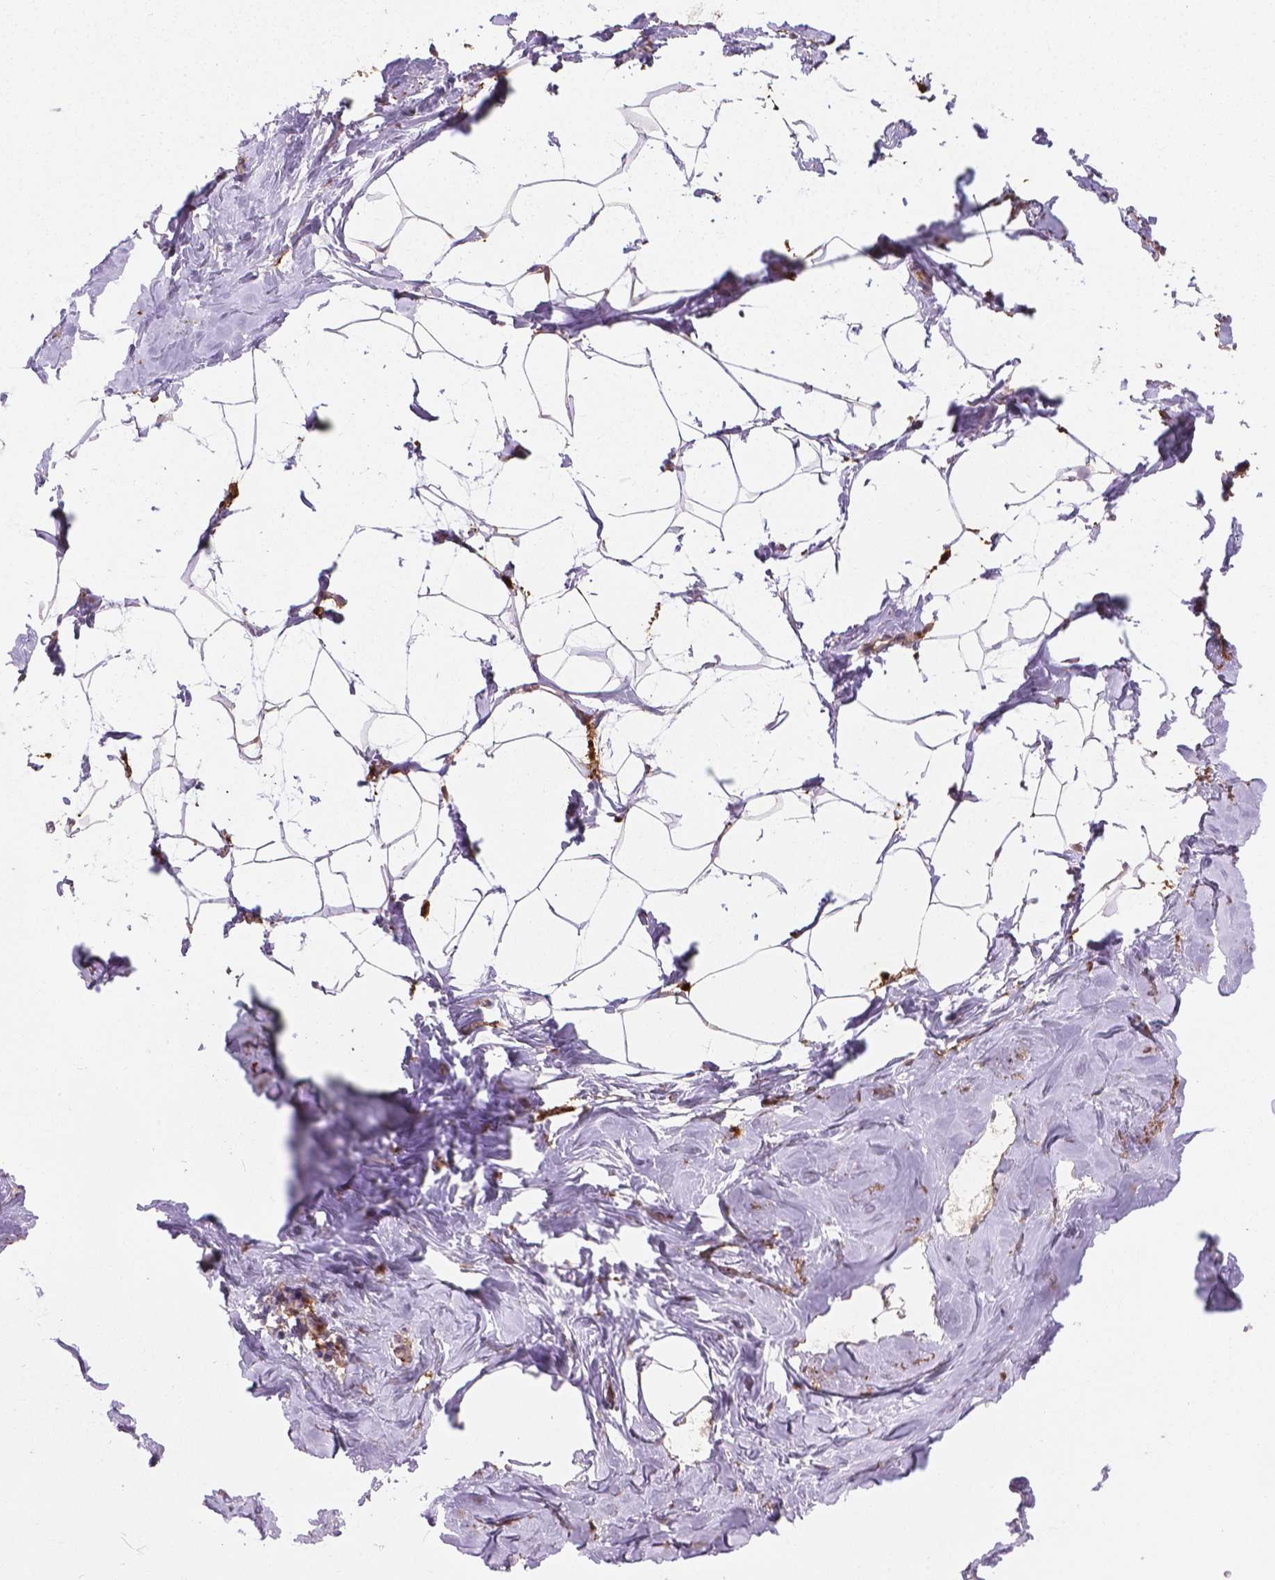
{"staining": {"intensity": "negative", "quantity": "none", "location": "none"}, "tissue": "breast", "cell_type": "Adipocytes", "image_type": "normal", "snomed": [{"axis": "morphology", "description": "Normal tissue, NOS"}, {"axis": "topography", "description": "Breast"}], "caption": "Adipocytes are negative for protein expression in benign human breast. Brightfield microscopy of immunohistochemistry stained with DAB (brown) and hematoxylin (blue), captured at high magnification.", "gene": "TCAF1", "patient": {"sex": "female", "age": 32}}